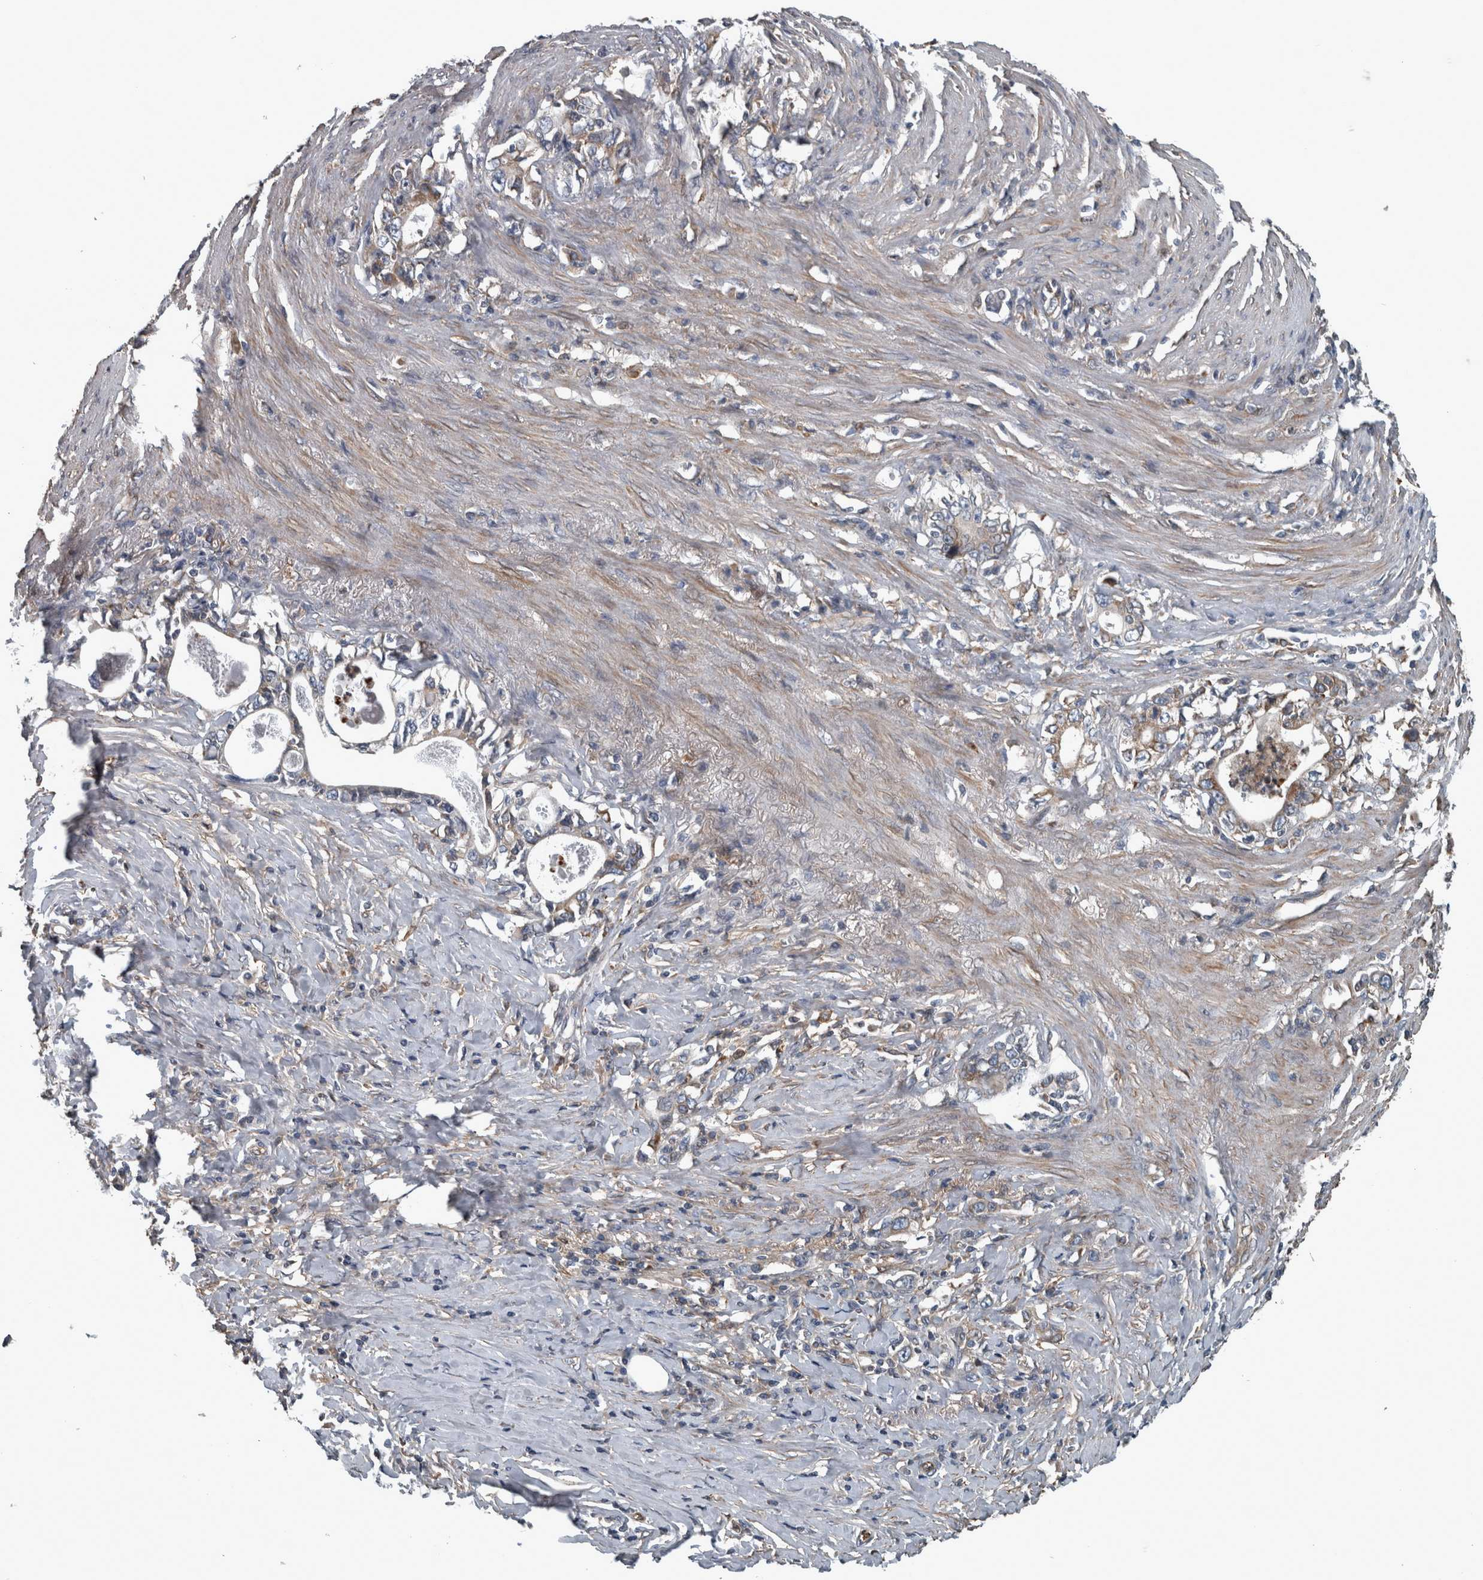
{"staining": {"intensity": "weak", "quantity": "<25%", "location": "cytoplasmic/membranous"}, "tissue": "stomach cancer", "cell_type": "Tumor cells", "image_type": "cancer", "snomed": [{"axis": "morphology", "description": "Adenocarcinoma, NOS"}, {"axis": "topography", "description": "Stomach, lower"}], "caption": "Tumor cells are negative for protein expression in human stomach adenocarcinoma.", "gene": "EXOC8", "patient": {"sex": "female", "age": 72}}